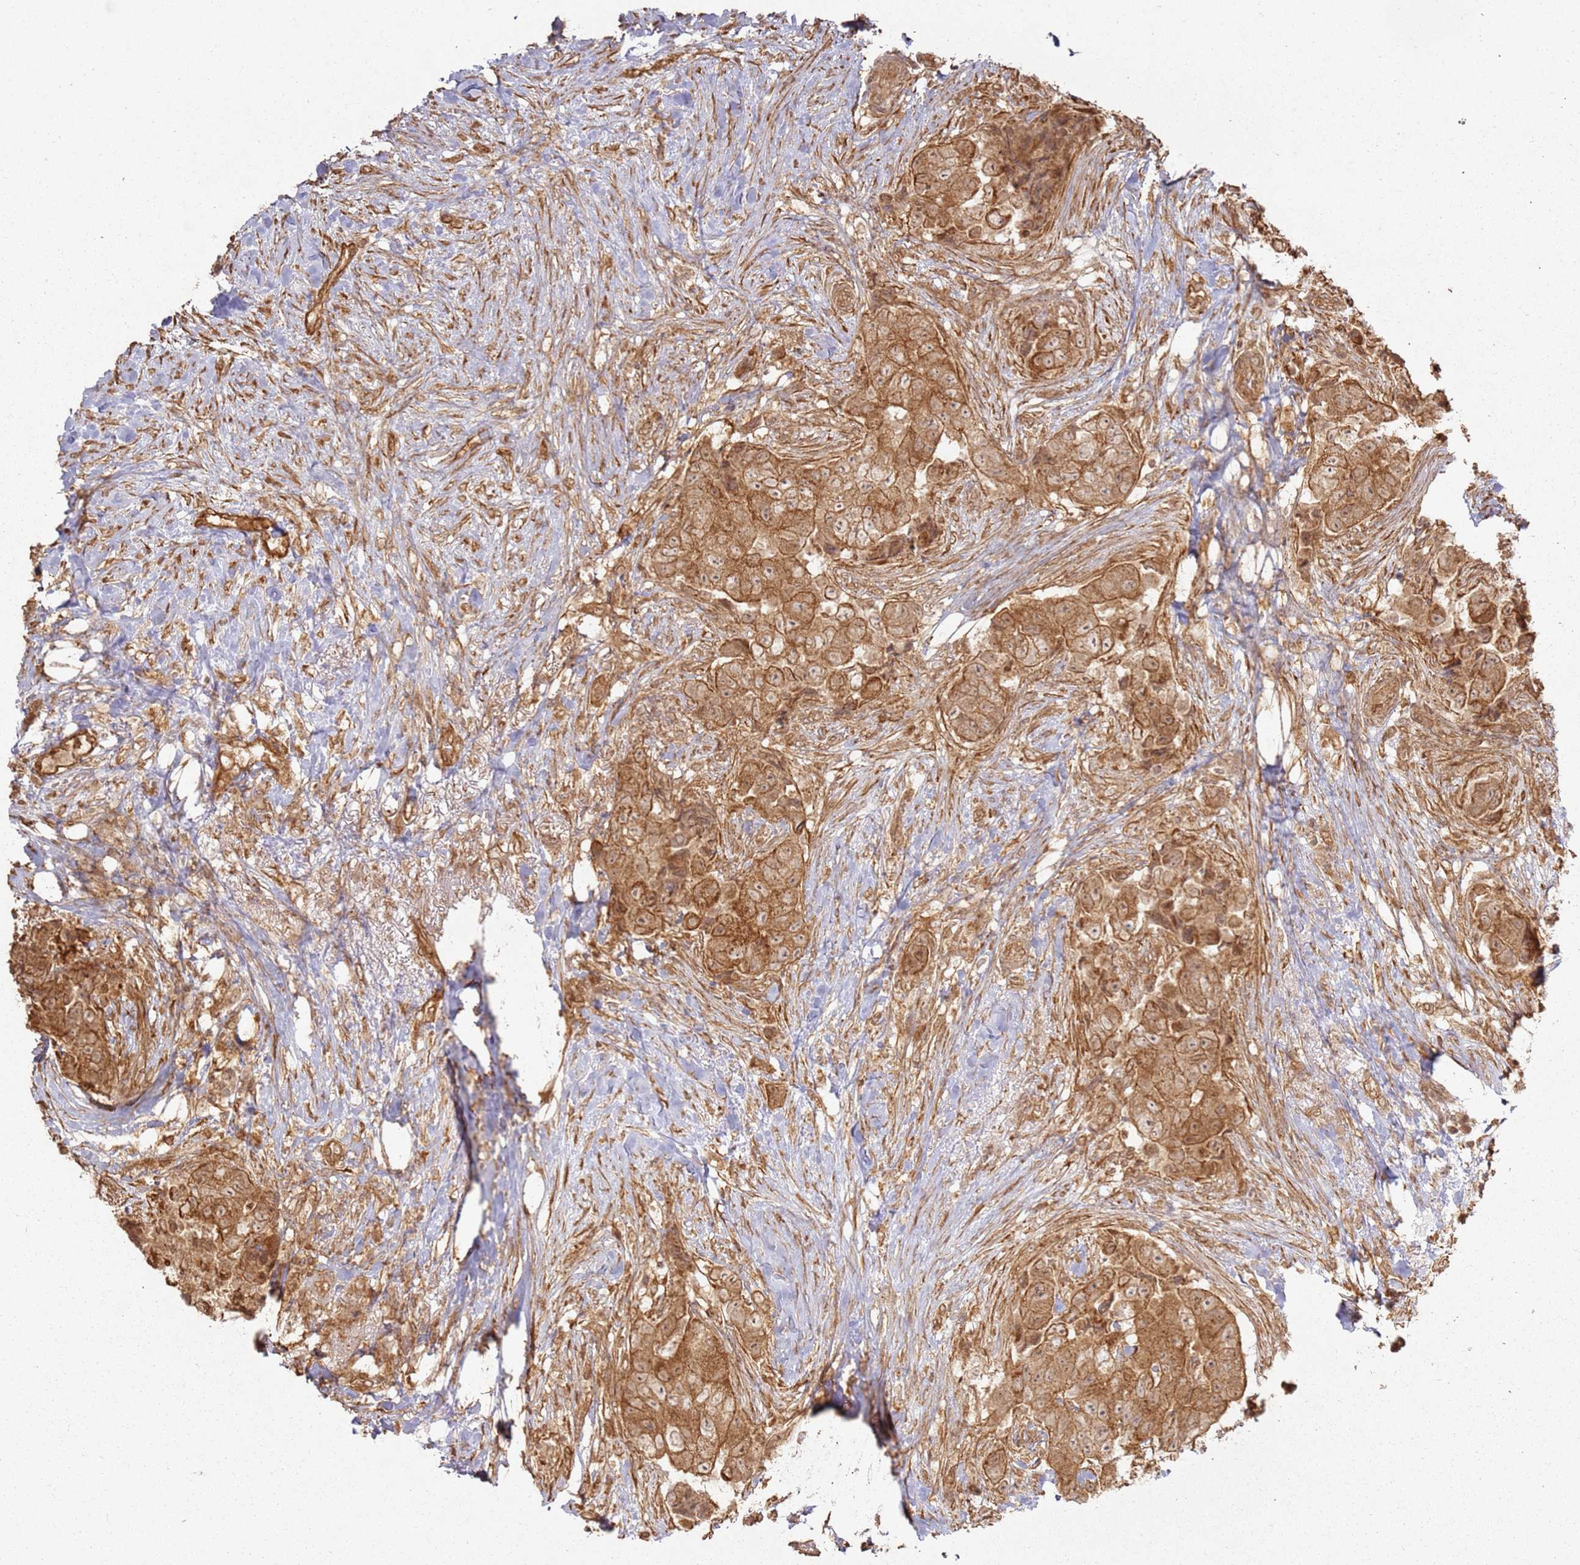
{"staining": {"intensity": "moderate", "quantity": ">75%", "location": "cytoplasmic/membranous"}, "tissue": "breast cancer", "cell_type": "Tumor cells", "image_type": "cancer", "snomed": [{"axis": "morphology", "description": "Normal tissue, NOS"}, {"axis": "morphology", "description": "Duct carcinoma"}, {"axis": "topography", "description": "Breast"}], "caption": "Human breast cancer stained with a protein marker shows moderate staining in tumor cells.", "gene": "ZNF776", "patient": {"sex": "female", "age": 62}}